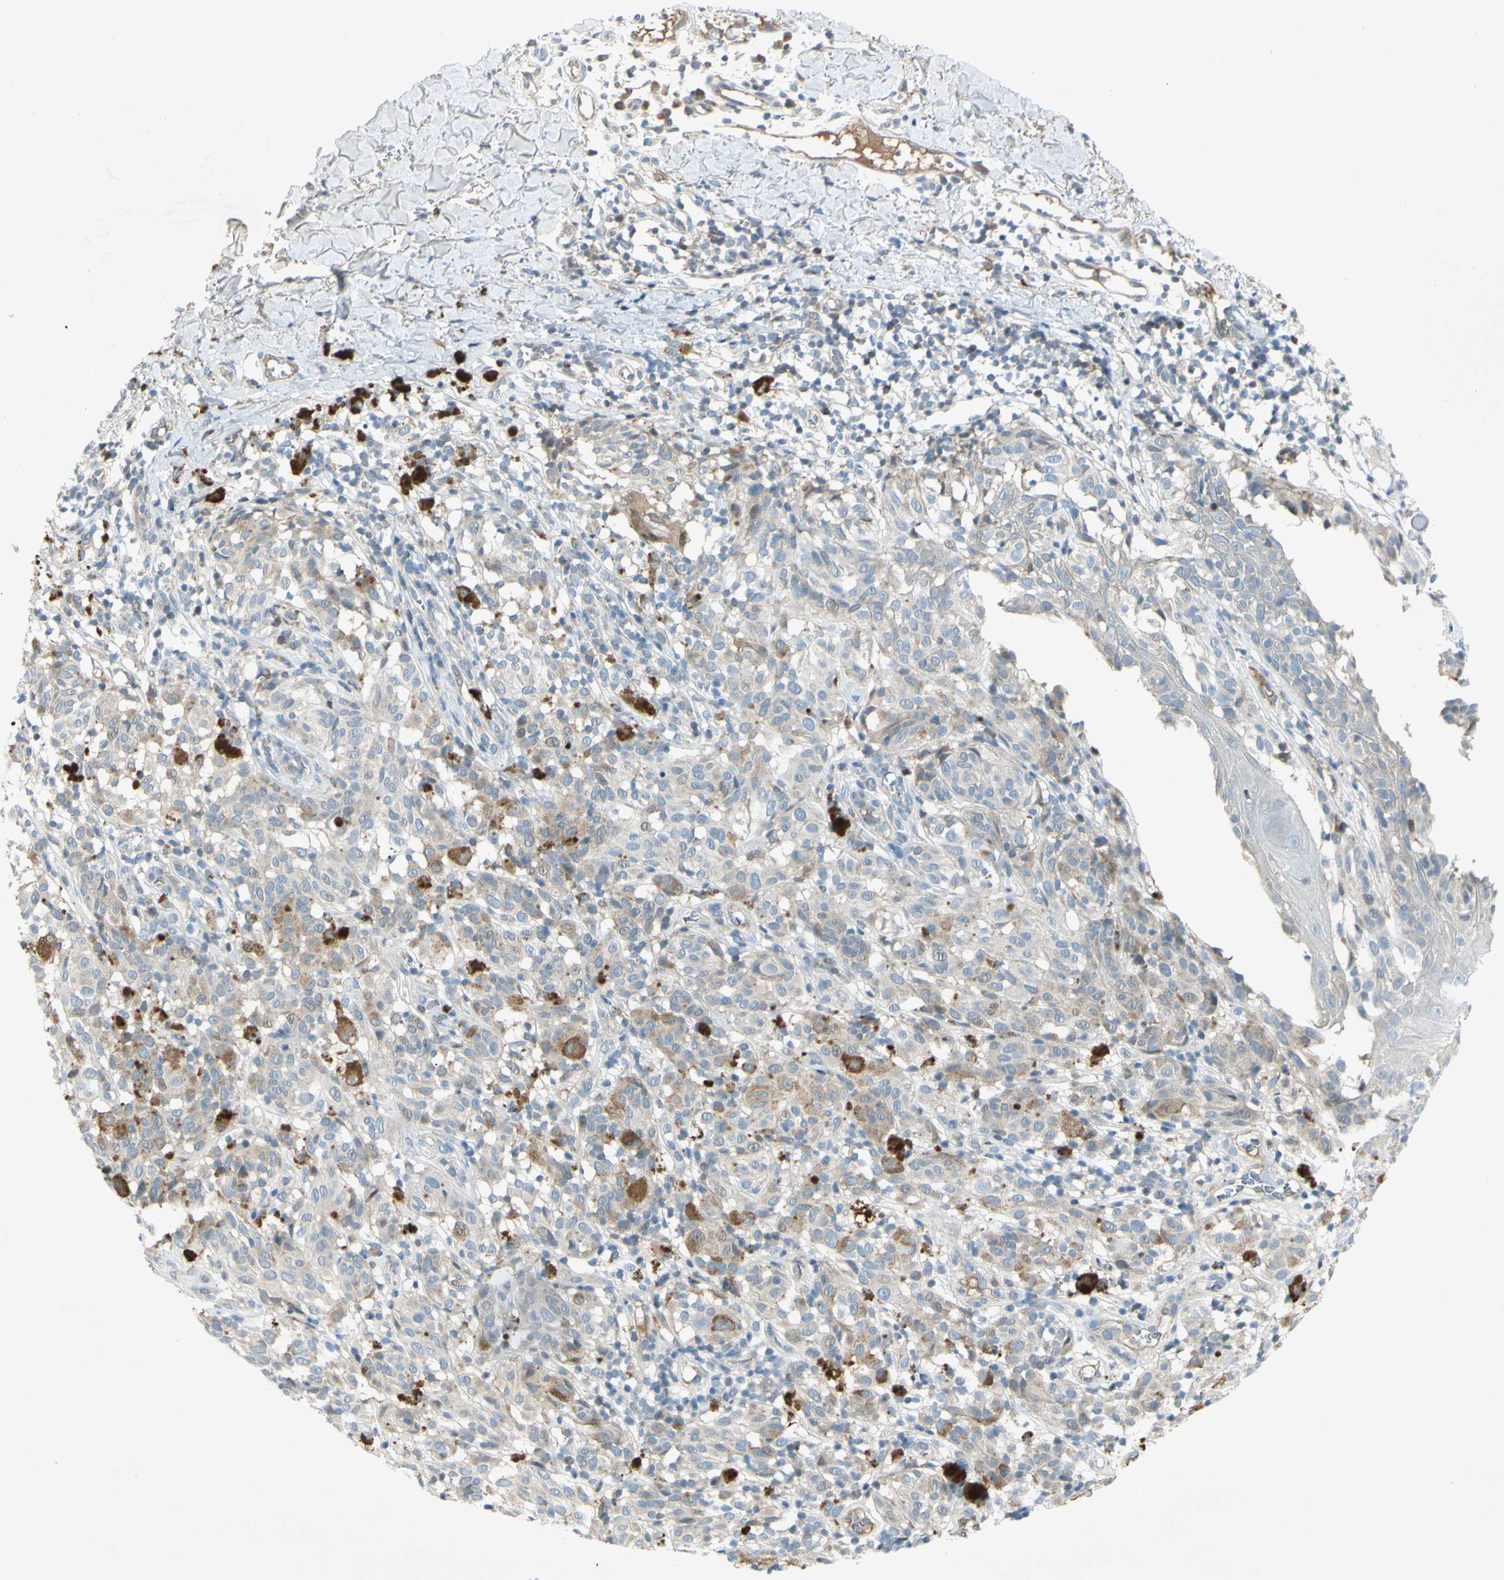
{"staining": {"intensity": "weak", "quantity": "25%-75%", "location": "cytoplasmic/membranous"}, "tissue": "melanoma", "cell_type": "Tumor cells", "image_type": "cancer", "snomed": [{"axis": "morphology", "description": "Malignant melanoma, NOS"}, {"axis": "topography", "description": "Skin"}], "caption": "DAB (3,3'-diaminobenzidine) immunohistochemical staining of human melanoma reveals weak cytoplasmic/membranous protein positivity in approximately 25%-75% of tumor cells.", "gene": "C1orf159", "patient": {"sex": "female", "age": 46}}